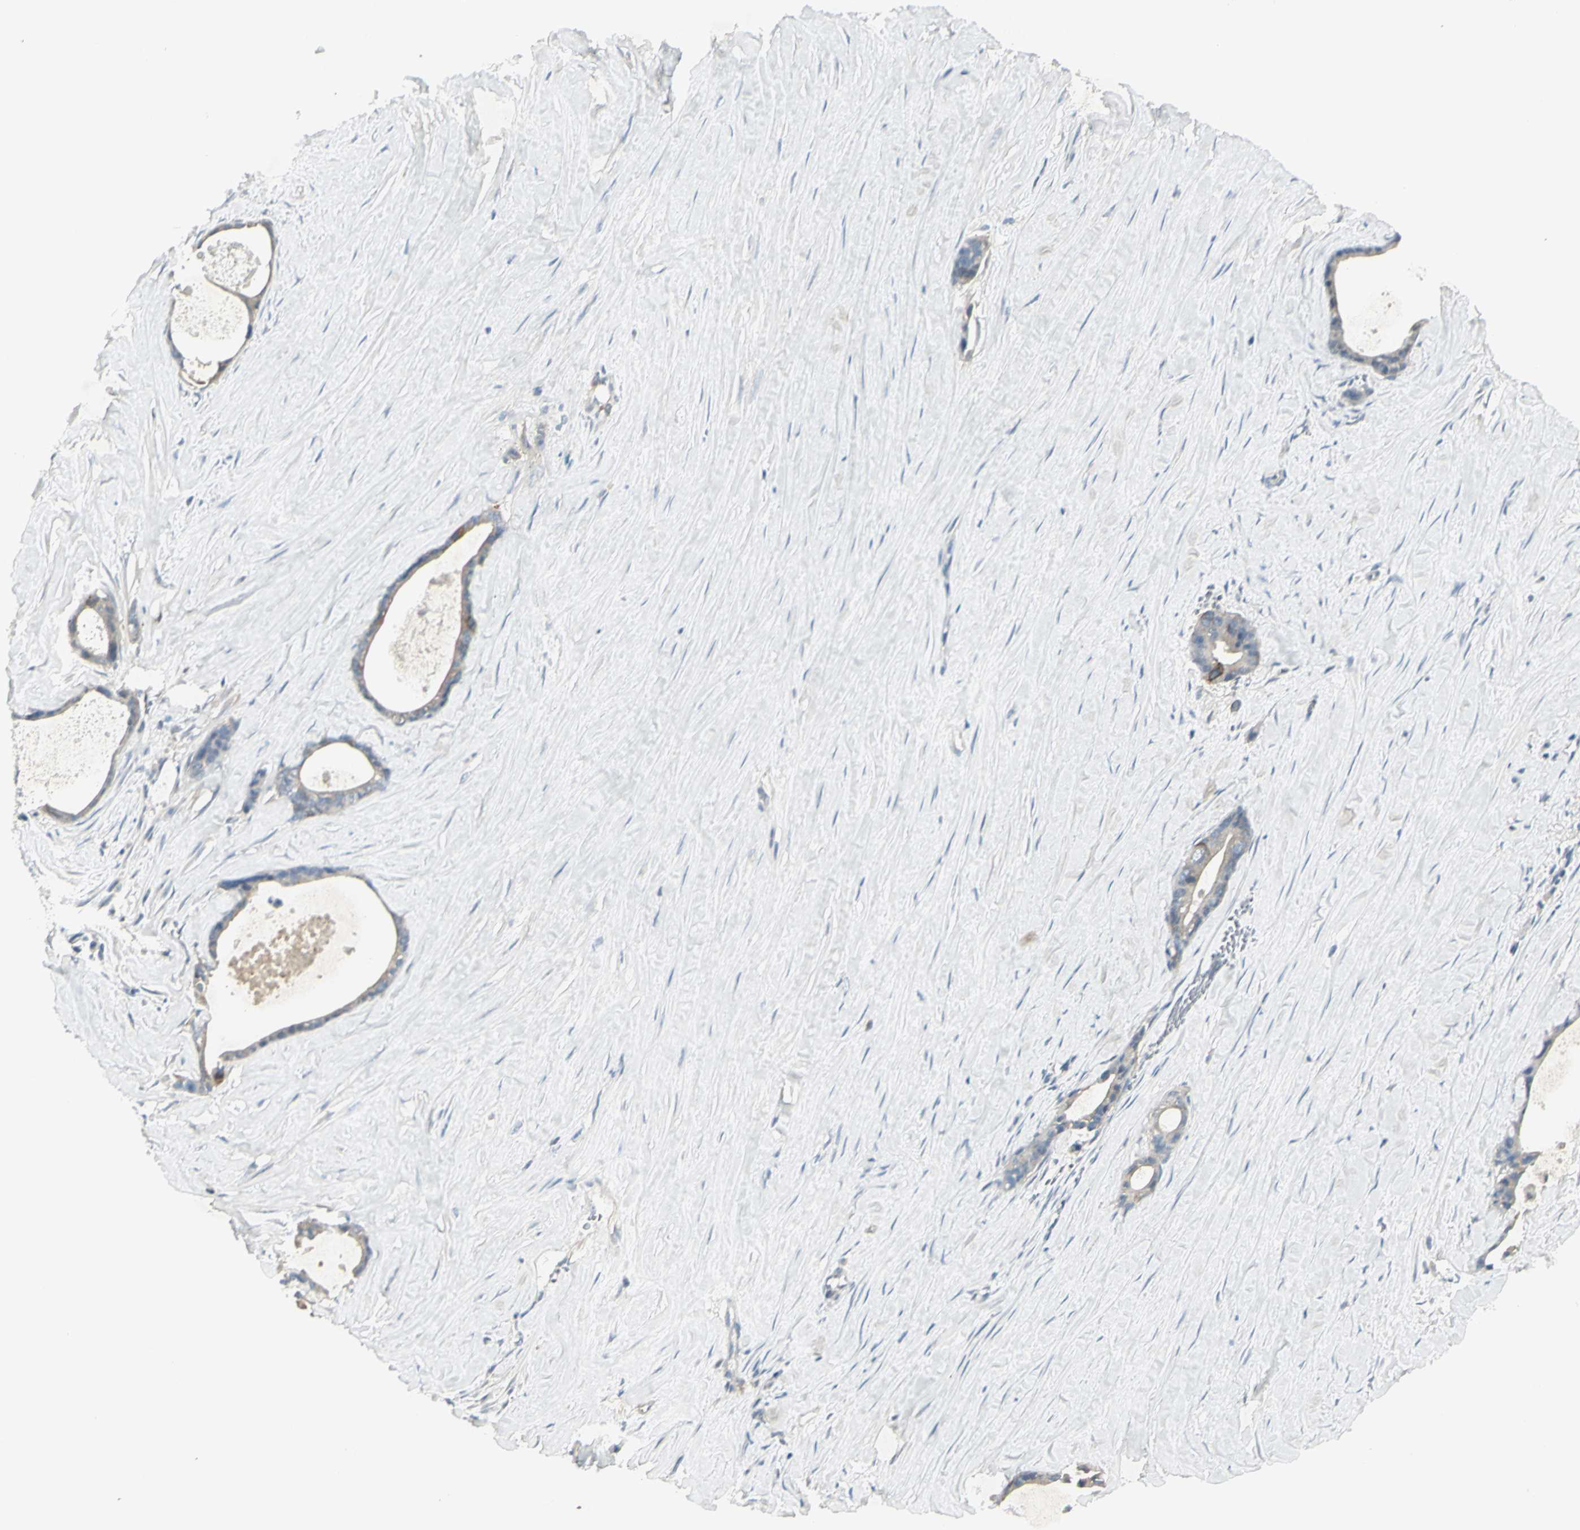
{"staining": {"intensity": "weak", "quantity": "<25%", "location": "cytoplasmic/membranous"}, "tissue": "liver cancer", "cell_type": "Tumor cells", "image_type": "cancer", "snomed": [{"axis": "morphology", "description": "Cholangiocarcinoma"}, {"axis": "topography", "description": "Liver"}], "caption": "High power microscopy photomicrograph of an immunohistochemistry (IHC) micrograph of cholangiocarcinoma (liver), revealing no significant staining in tumor cells.", "gene": "CCNB2", "patient": {"sex": "female", "age": 55}}